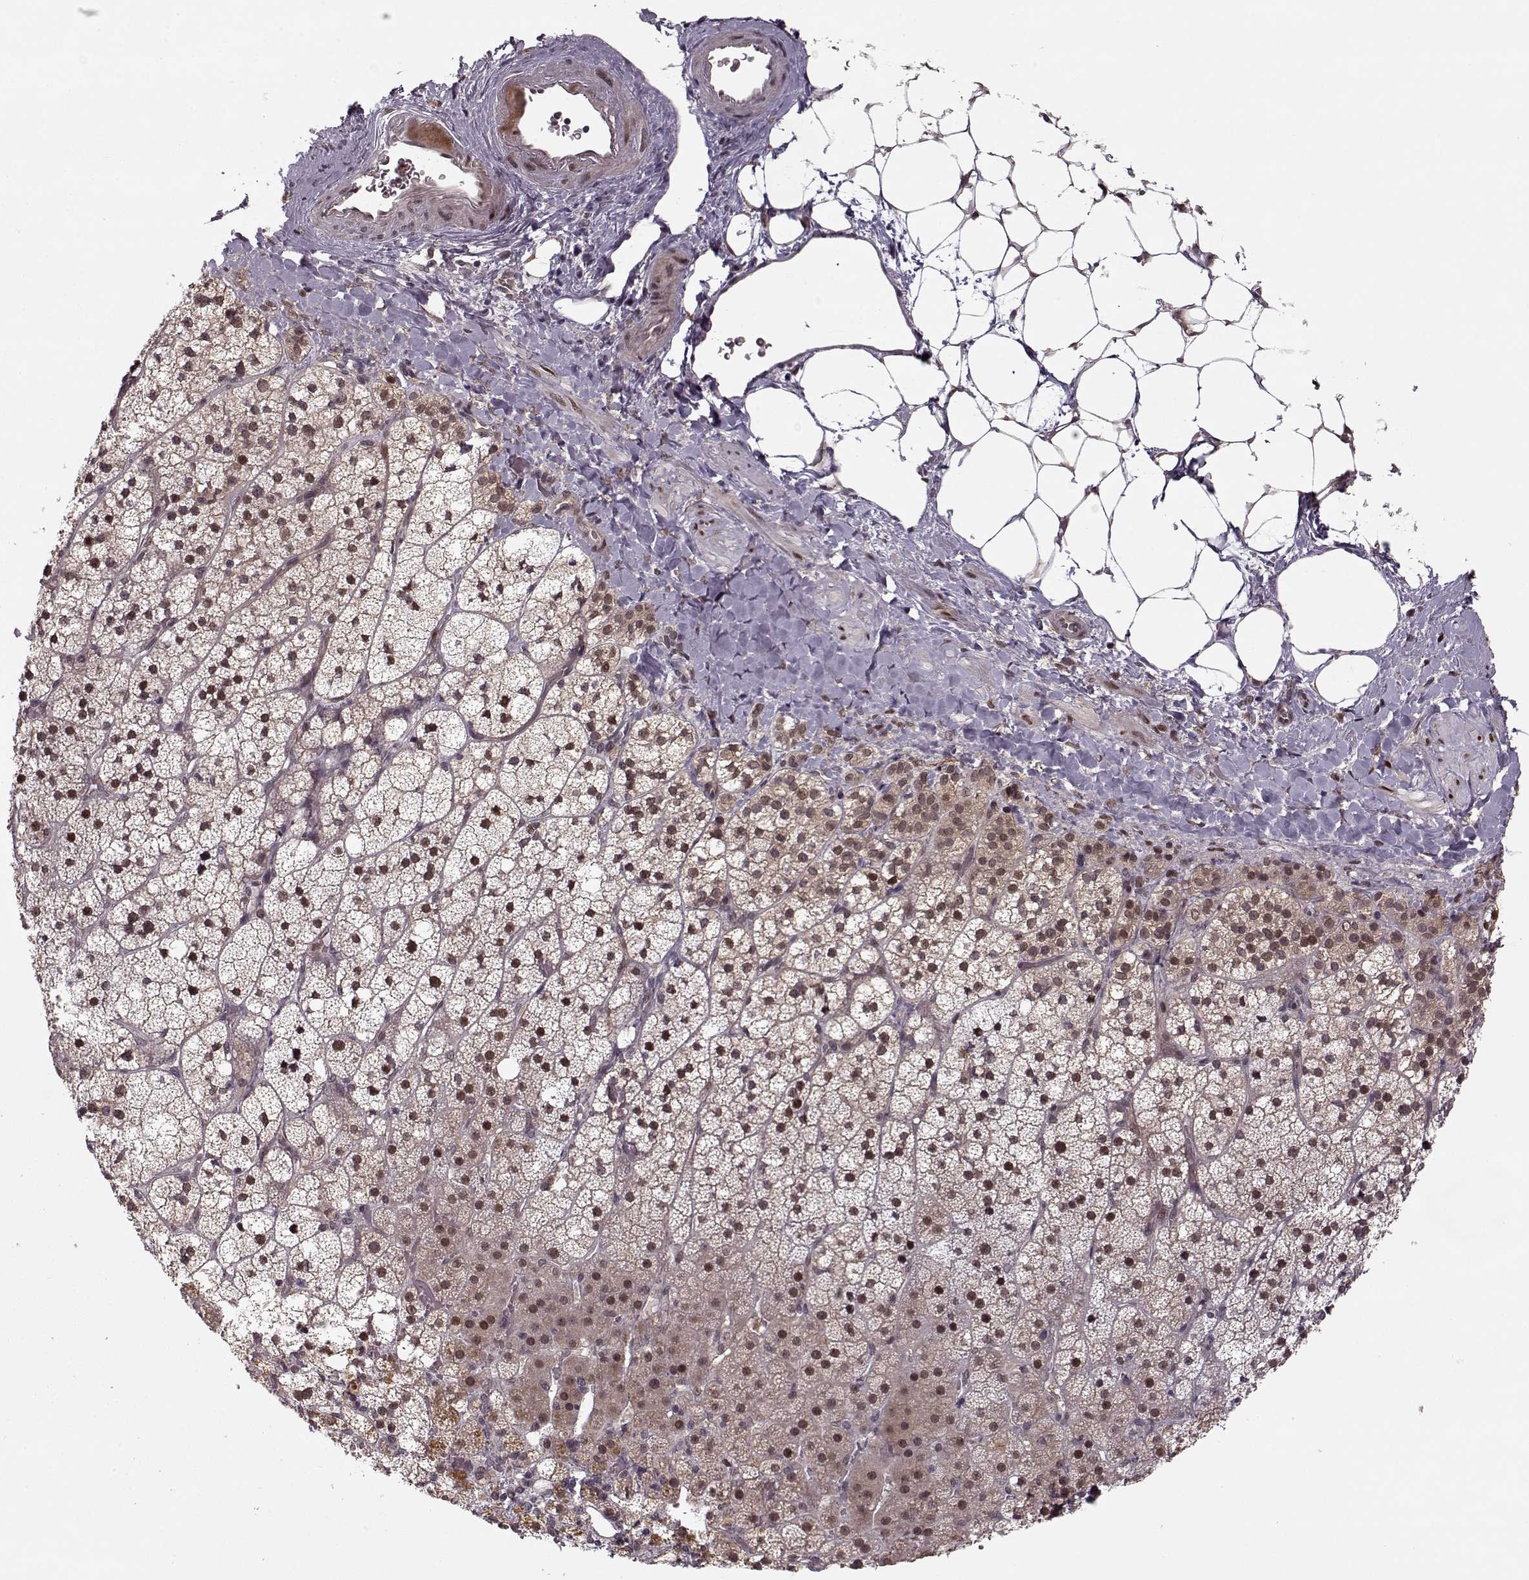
{"staining": {"intensity": "strong", "quantity": "25%-75%", "location": "nuclear"}, "tissue": "adrenal gland", "cell_type": "Glandular cells", "image_type": "normal", "snomed": [{"axis": "morphology", "description": "Normal tissue, NOS"}, {"axis": "topography", "description": "Adrenal gland"}], "caption": "Immunohistochemical staining of normal adrenal gland demonstrates strong nuclear protein positivity in approximately 25%-75% of glandular cells.", "gene": "DENND4B", "patient": {"sex": "male", "age": 53}}